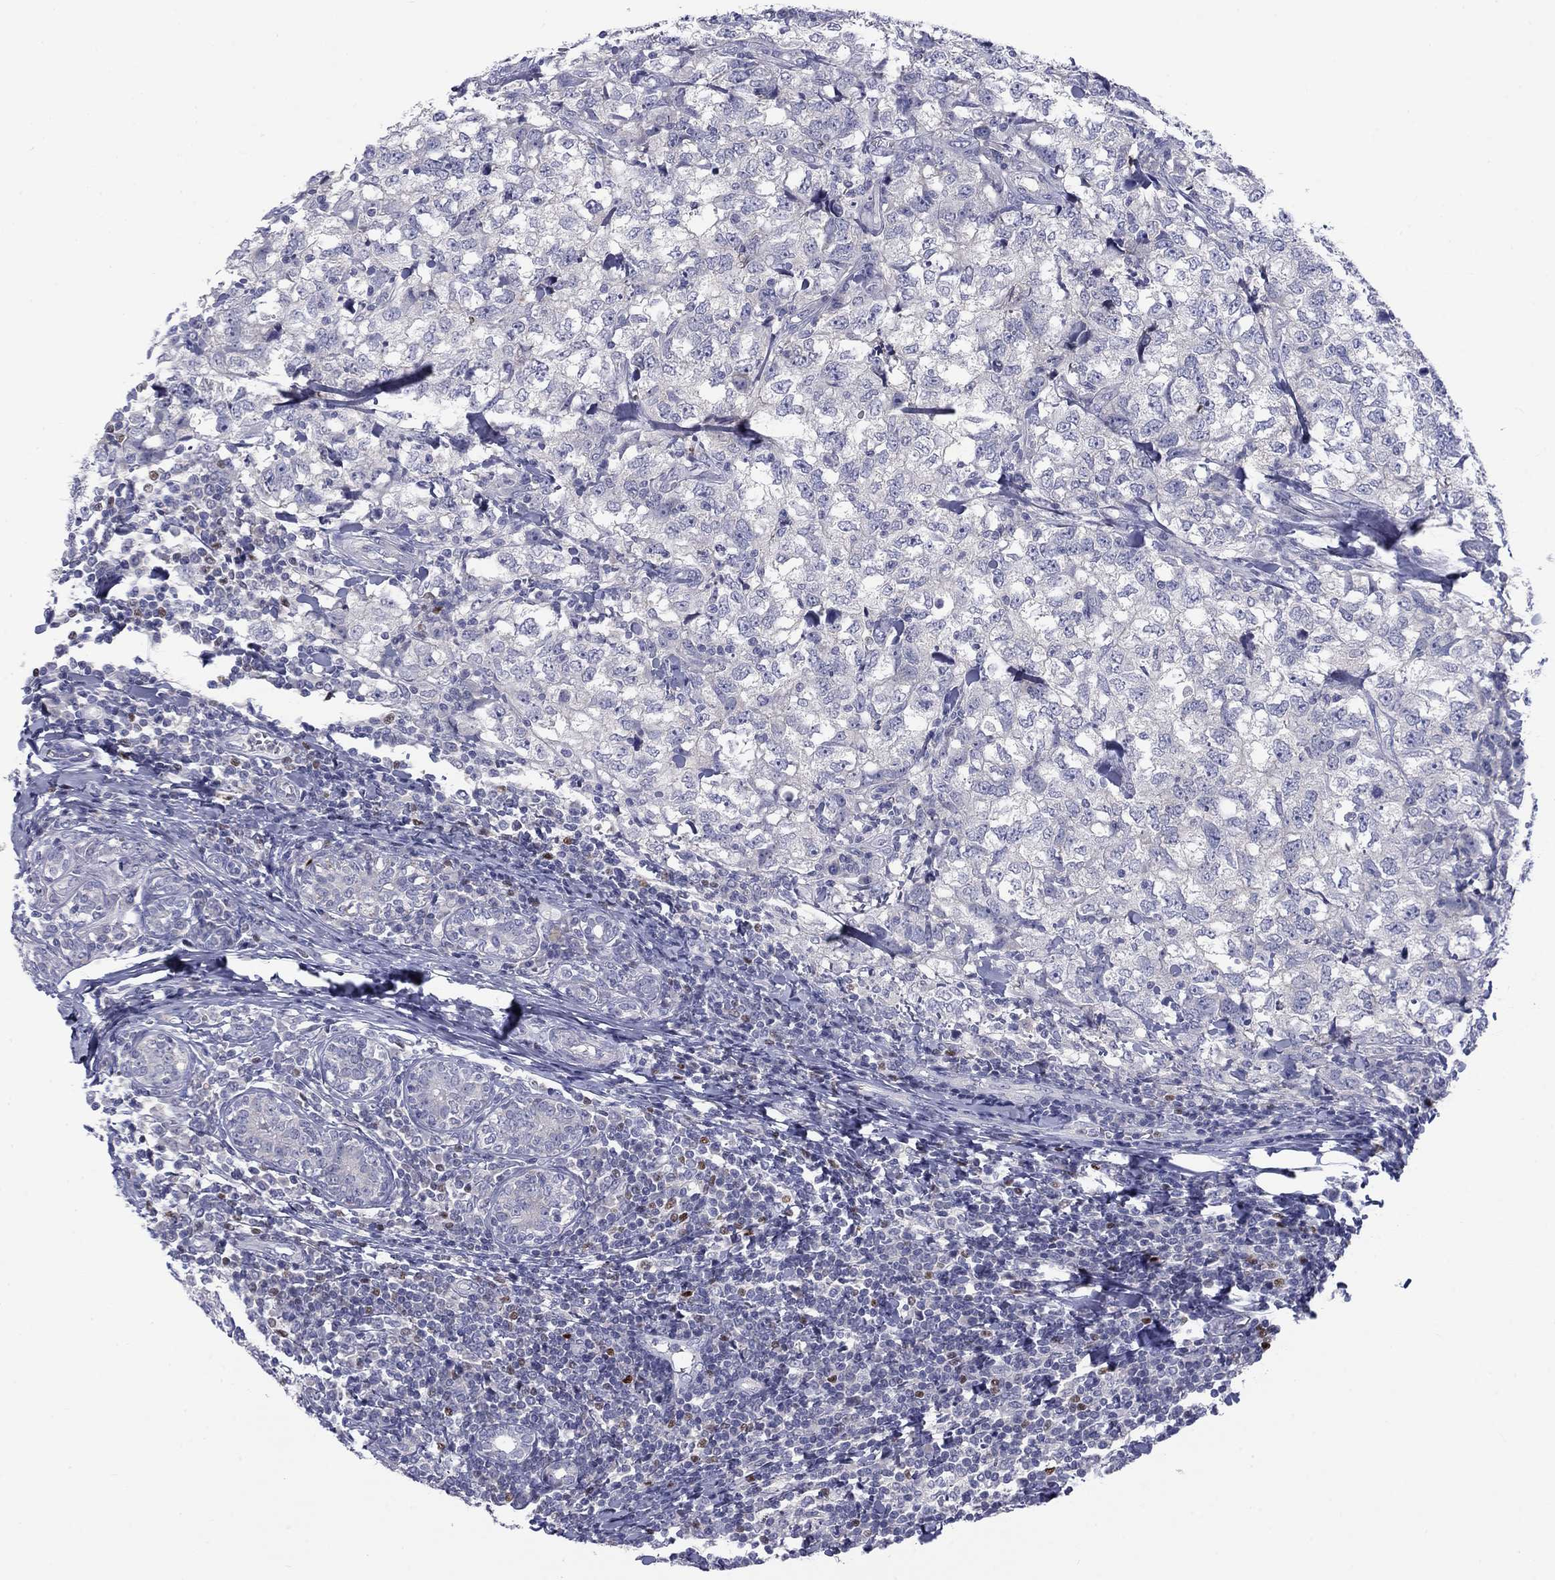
{"staining": {"intensity": "negative", "quantity": "none", "location": "none"}, "tissue": "breast cancer", "cell_type": "Tumor cells", "image_type": "cancer", "snomed": [{"axis": "morphology", "description": "Duct carcinoma"}, {"axis": "topography", "description": "Breast"}], "caption": "Immunohistochemistry (IHC) photomicrograph of human breast cancer (invasive ductal carcinoma) stained for a protein (brown), which shows no positivity in tumor cells.", "gene": "CACNA1A", "patient": {"sex": "female", "age": 30}}